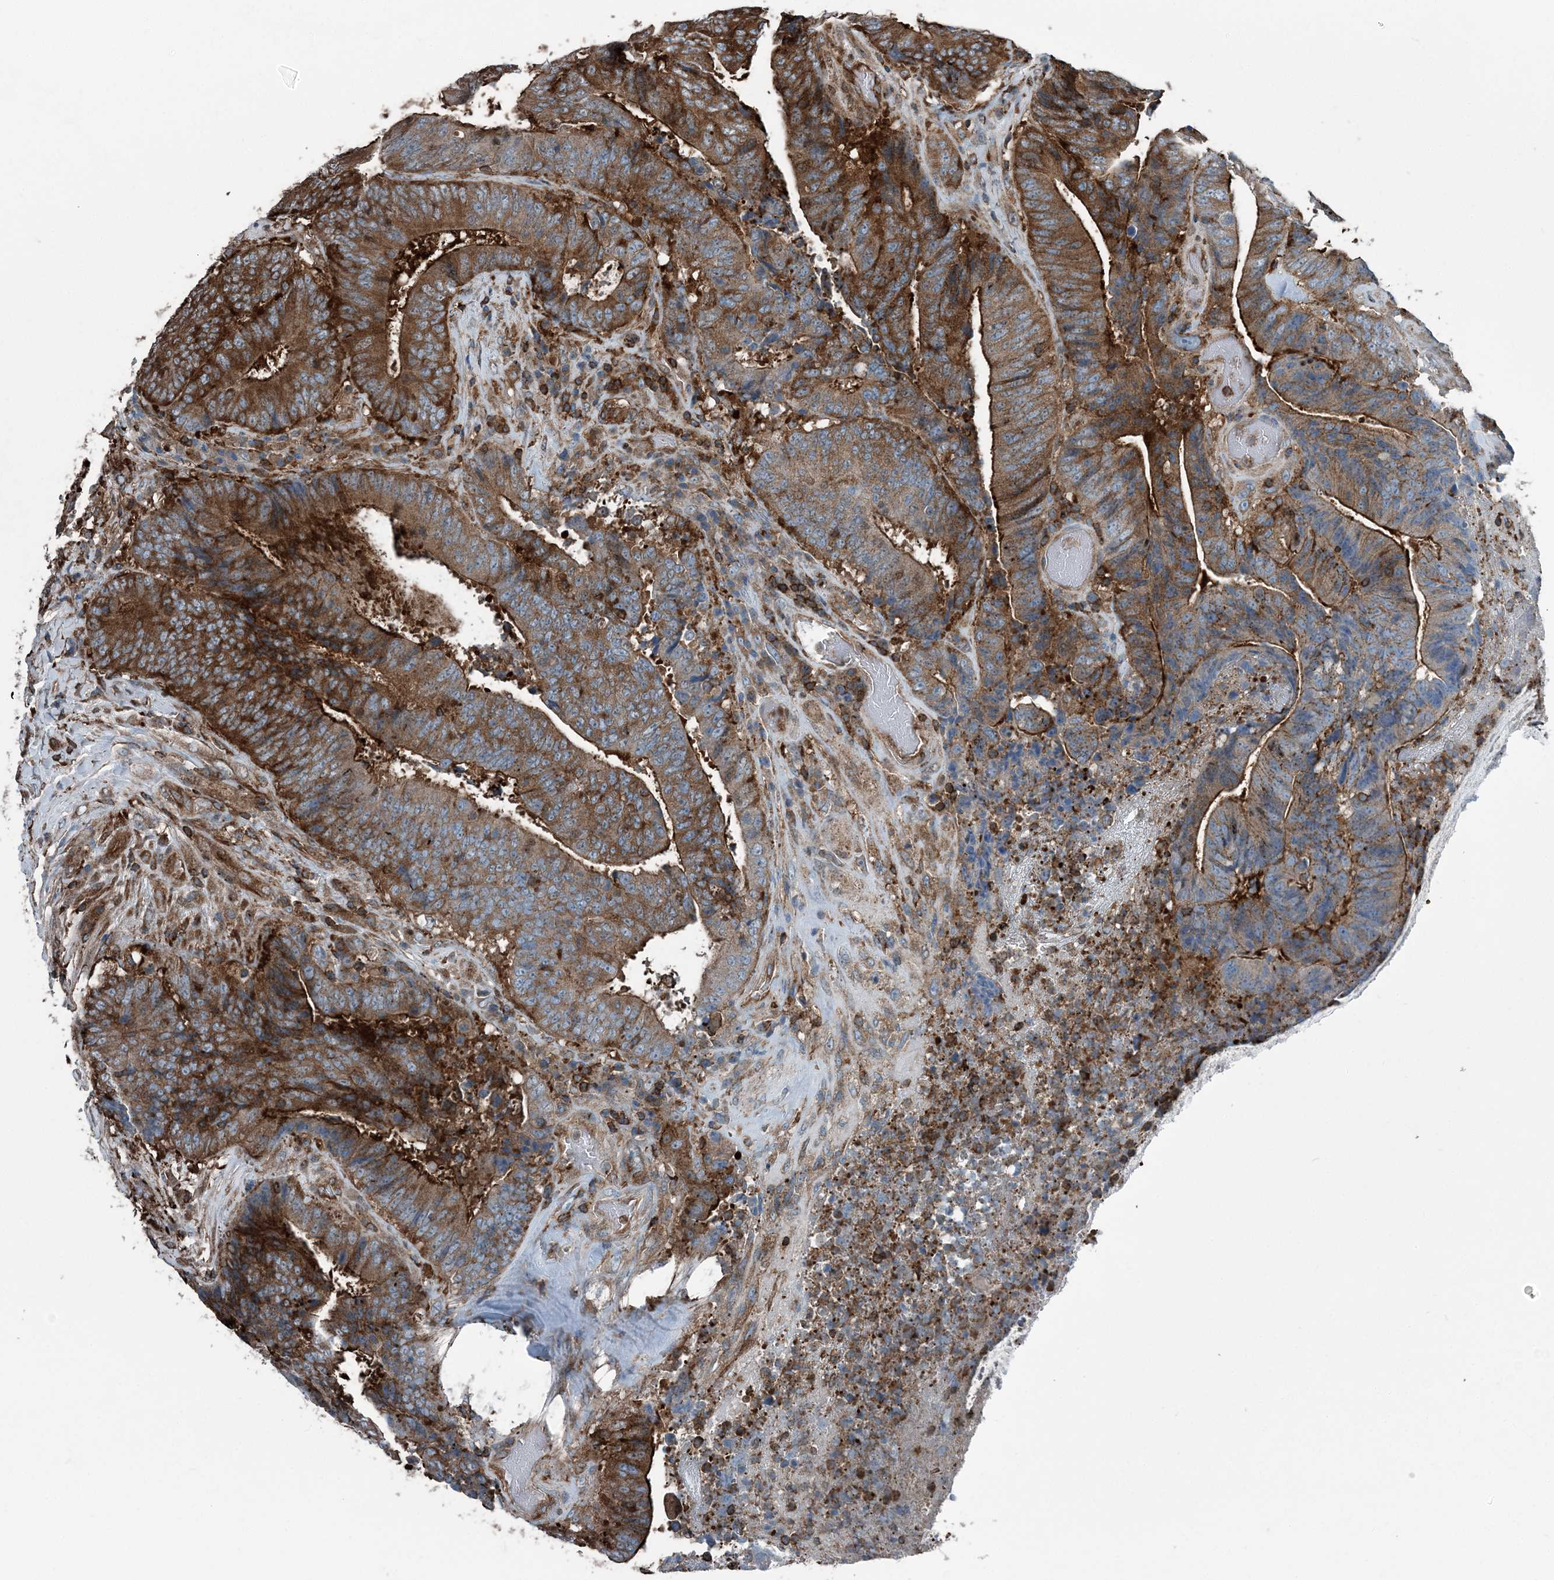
{"staining": {"intensity": "strong", "quantity": ">75%", "location": "cytoplasmic/membranous"}, "tissue": "colorectal cancer", "cell_type": "Tumor cells", "image_type": "cancer", "snomed": [{"axis": "morphology", "description": "Adenocarcinoma, NOS"}, {"axis": "topography", "description": "Rectum"}], "caption": "A micrograph of human colorectal adenocarcinoma stained for a protein exhibits strong cytoplasmic/membranous brown staining in tumor cells.", "gene": "CFL1", "patient": {"sex": "male", "age": 72}}